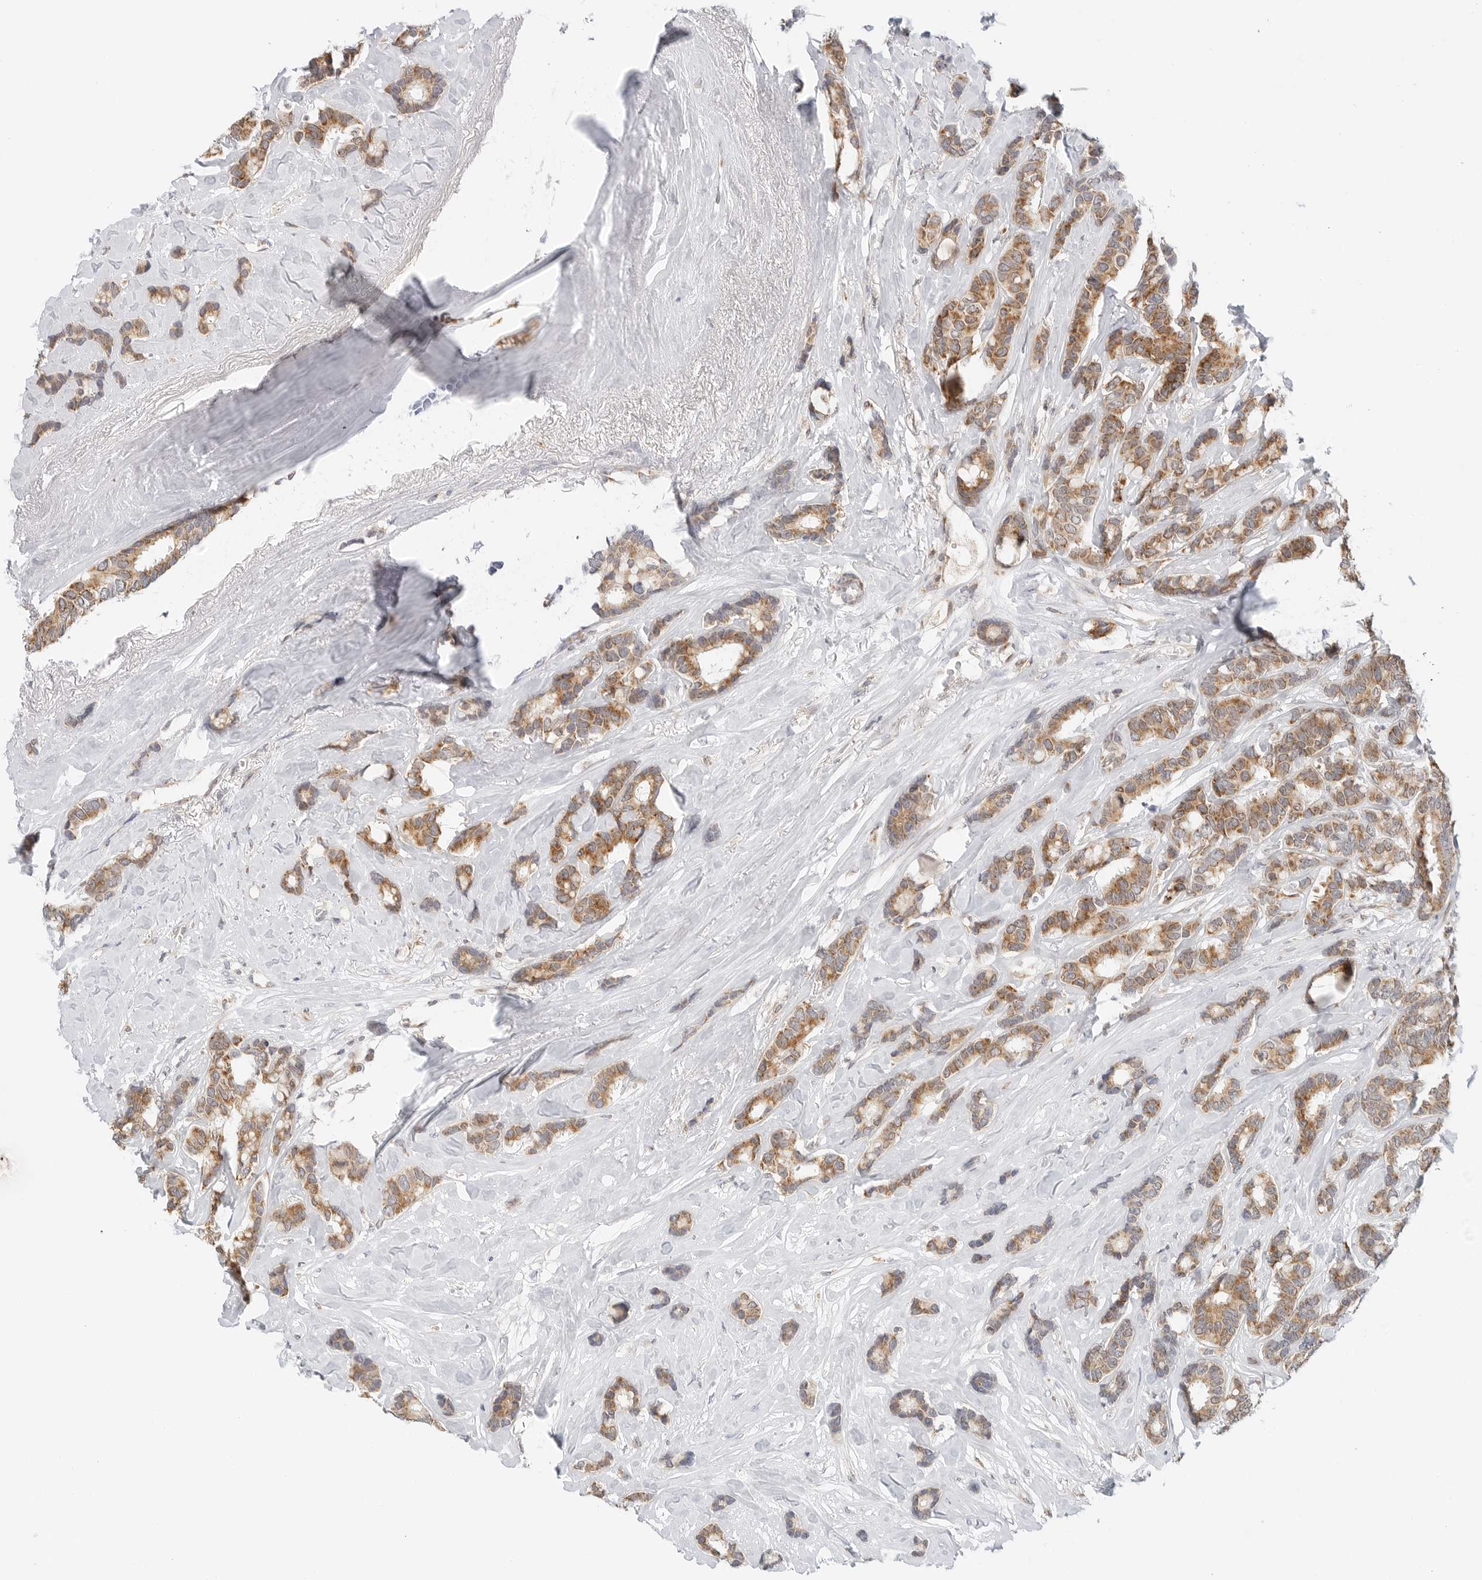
{"staining": {"intensity": "moderate", "quantity": ">75%", "location": "cytoplasmic/membranous"}, "tissue": "breast cancer", "cell_type": "Tumor cells", "image_type": "cancer", "snomed": [{"axis": "morphology", "description": "Duct carcinoma"}, {"axis": "topography", "description": "Breast"}], "caption": "IHC of human invasive ductal carcinoma (breast) exhibits medium levels of moderate cytoplasmic/membranous staining in approximately >75% of tumor cells.", "gene": "DYRK4", "patient": {"sex": "female", "age": 87}}